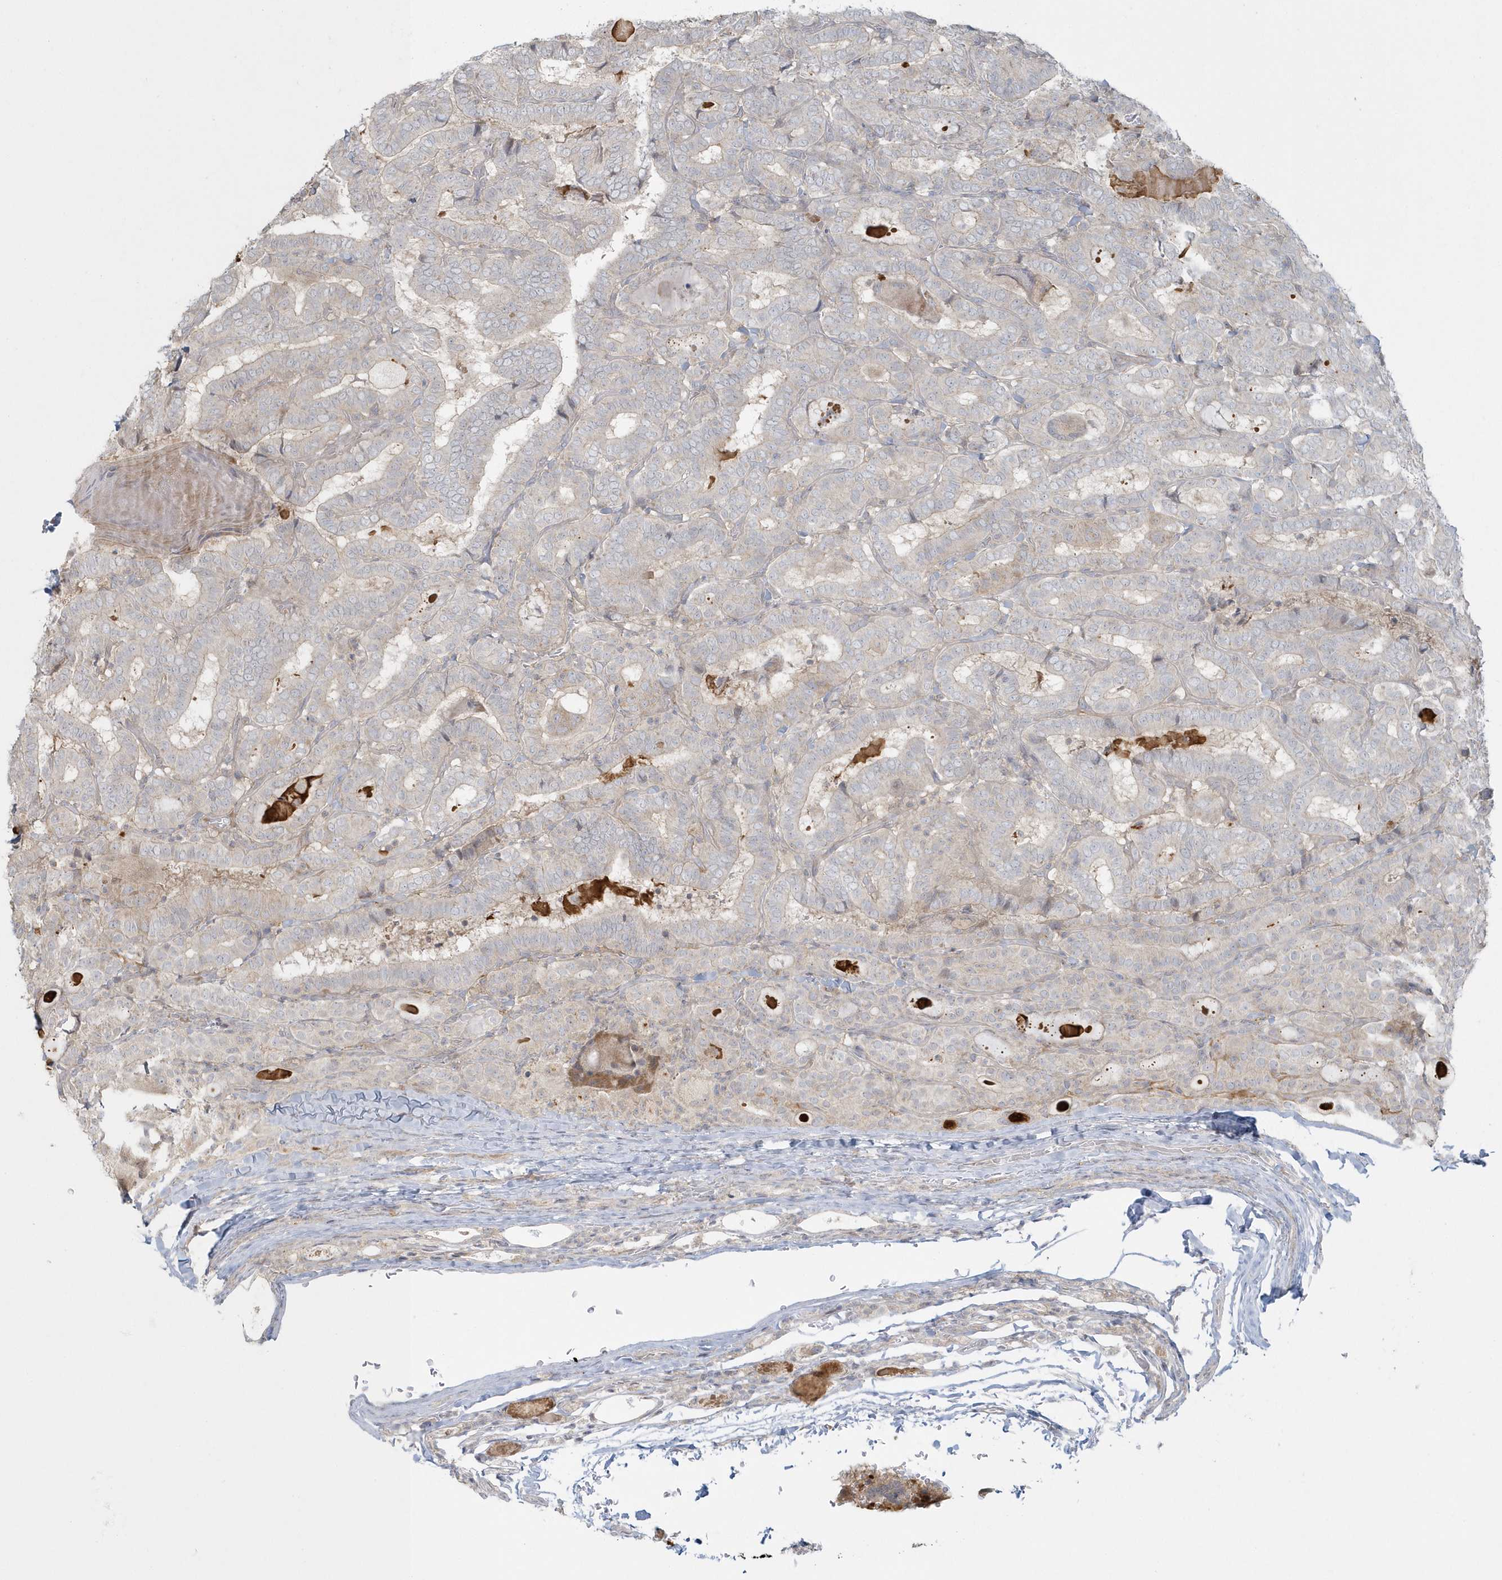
{"staining": {"intensity": "negative", "quantity": "none", "location": "none"}, "tissue": "thyroid cancer", "cell_type": "Tumor cells", "image_type": "cancer", "snomed": [{"axis": "morphology", "description": "Papillary adenocarcinoma, NOS"}, {"axis": "topography", "description": "Thyroid gland"}], "caption": "Thyroid cancer (papillary adenocarcinoma) was stained to show a protein in brown. There is no significant expression in tumor cells.", "gene": "BLTP3A", "patient": {"sex": "female", "age": 72}}